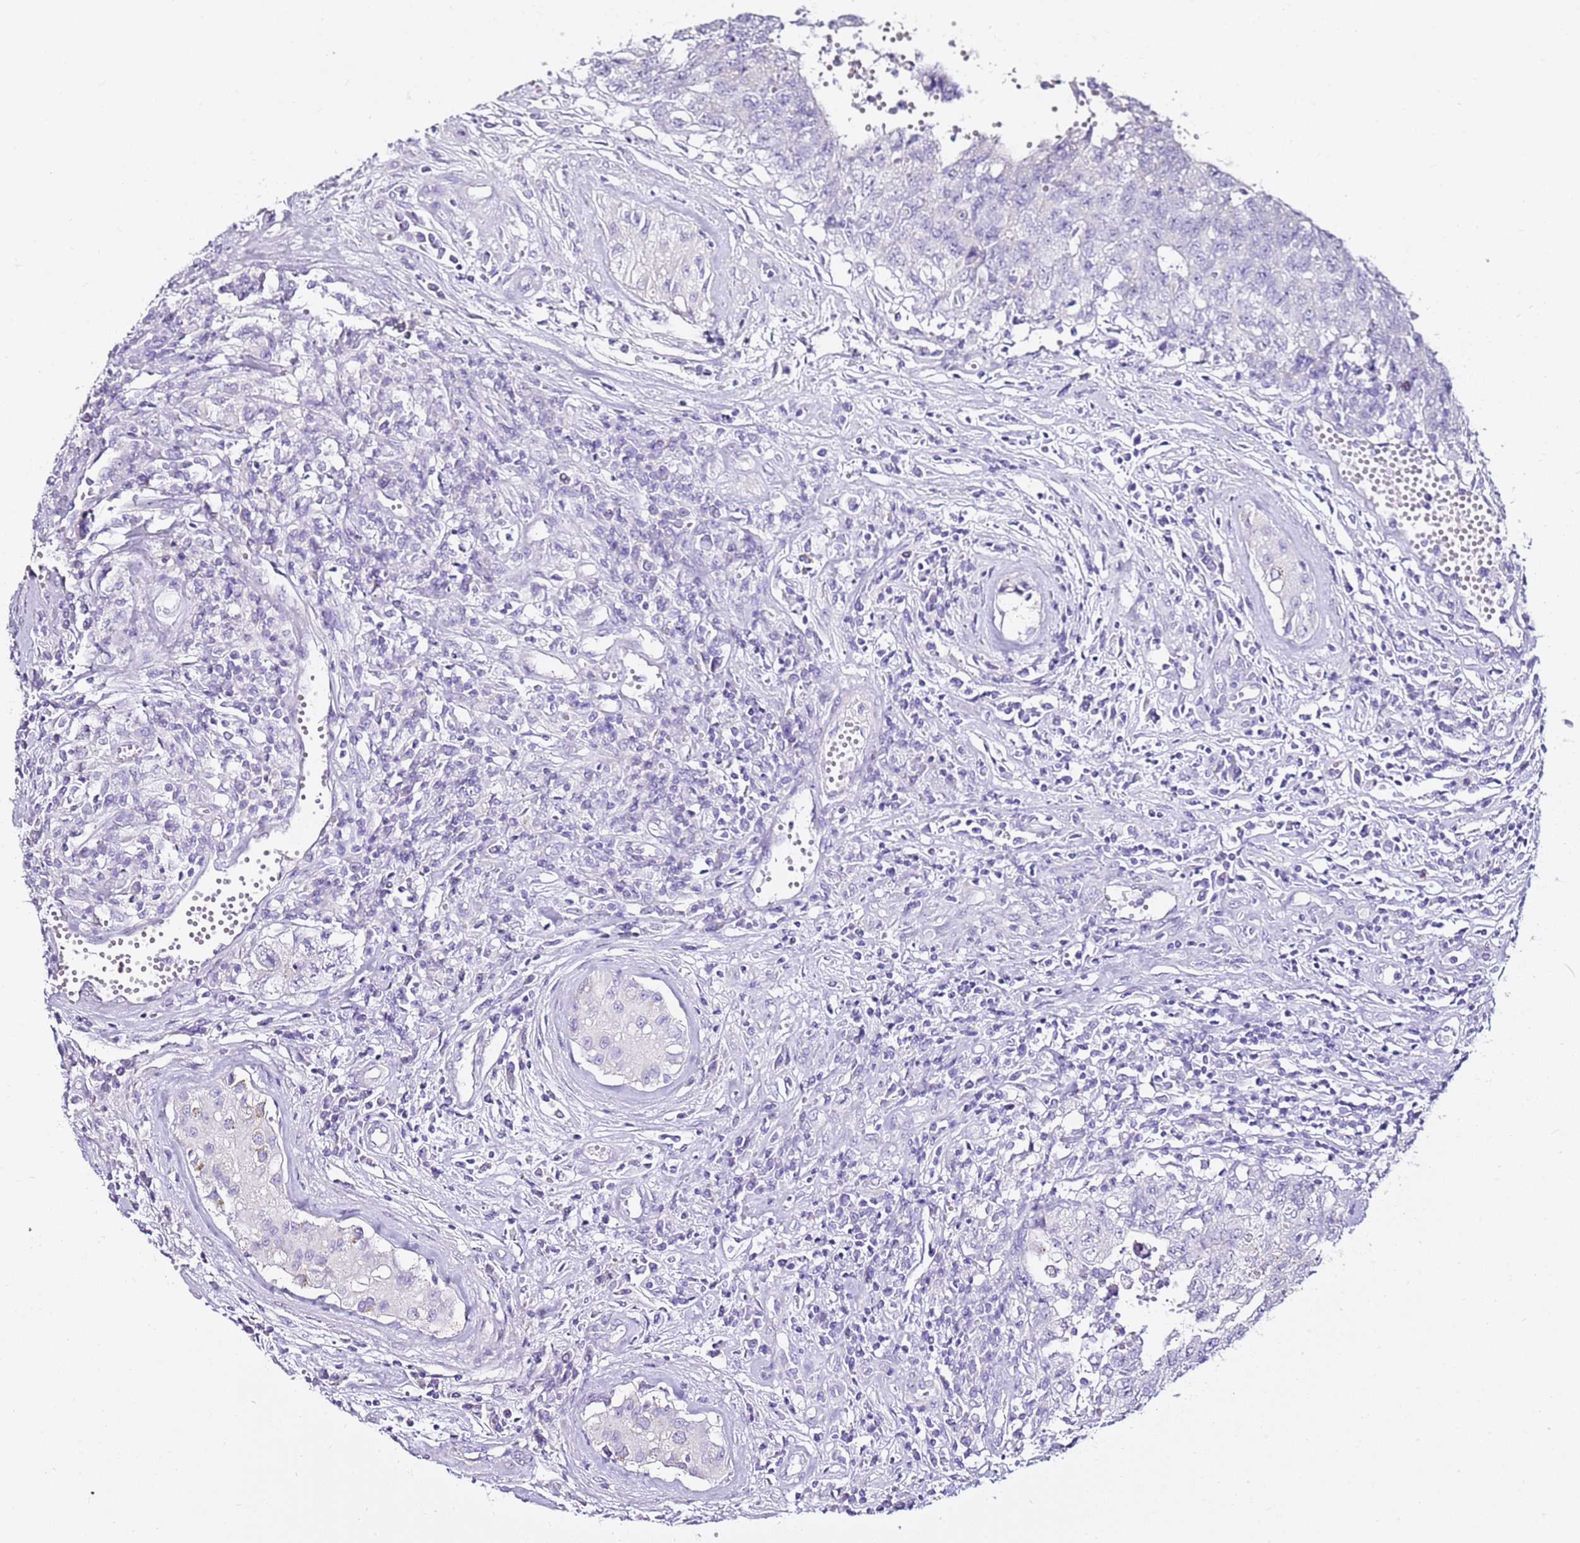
{"staining": {"intensity": "negative", "quantity": "none", "location": "none"}, "tissue": "testis cancer", "cell_type": "Tumor cells", "image_type": "cancer", "snomed": [{"axis": "morphology", "description": "Carcinoma, Embryonal, NOS"}, {"axis": "topography", "description": "Testis"}], "caption": "IHC micrograph of neoplastic tissue: human testis embryonal carcinoma stained with DAB (3,3'-diaminobenzidine) demonstrates no significant protein expression in tumor cells. Nuclei are stained in blue.", "gene": "MYBPC3", "patient": {"sex": "male", "age": 34}}